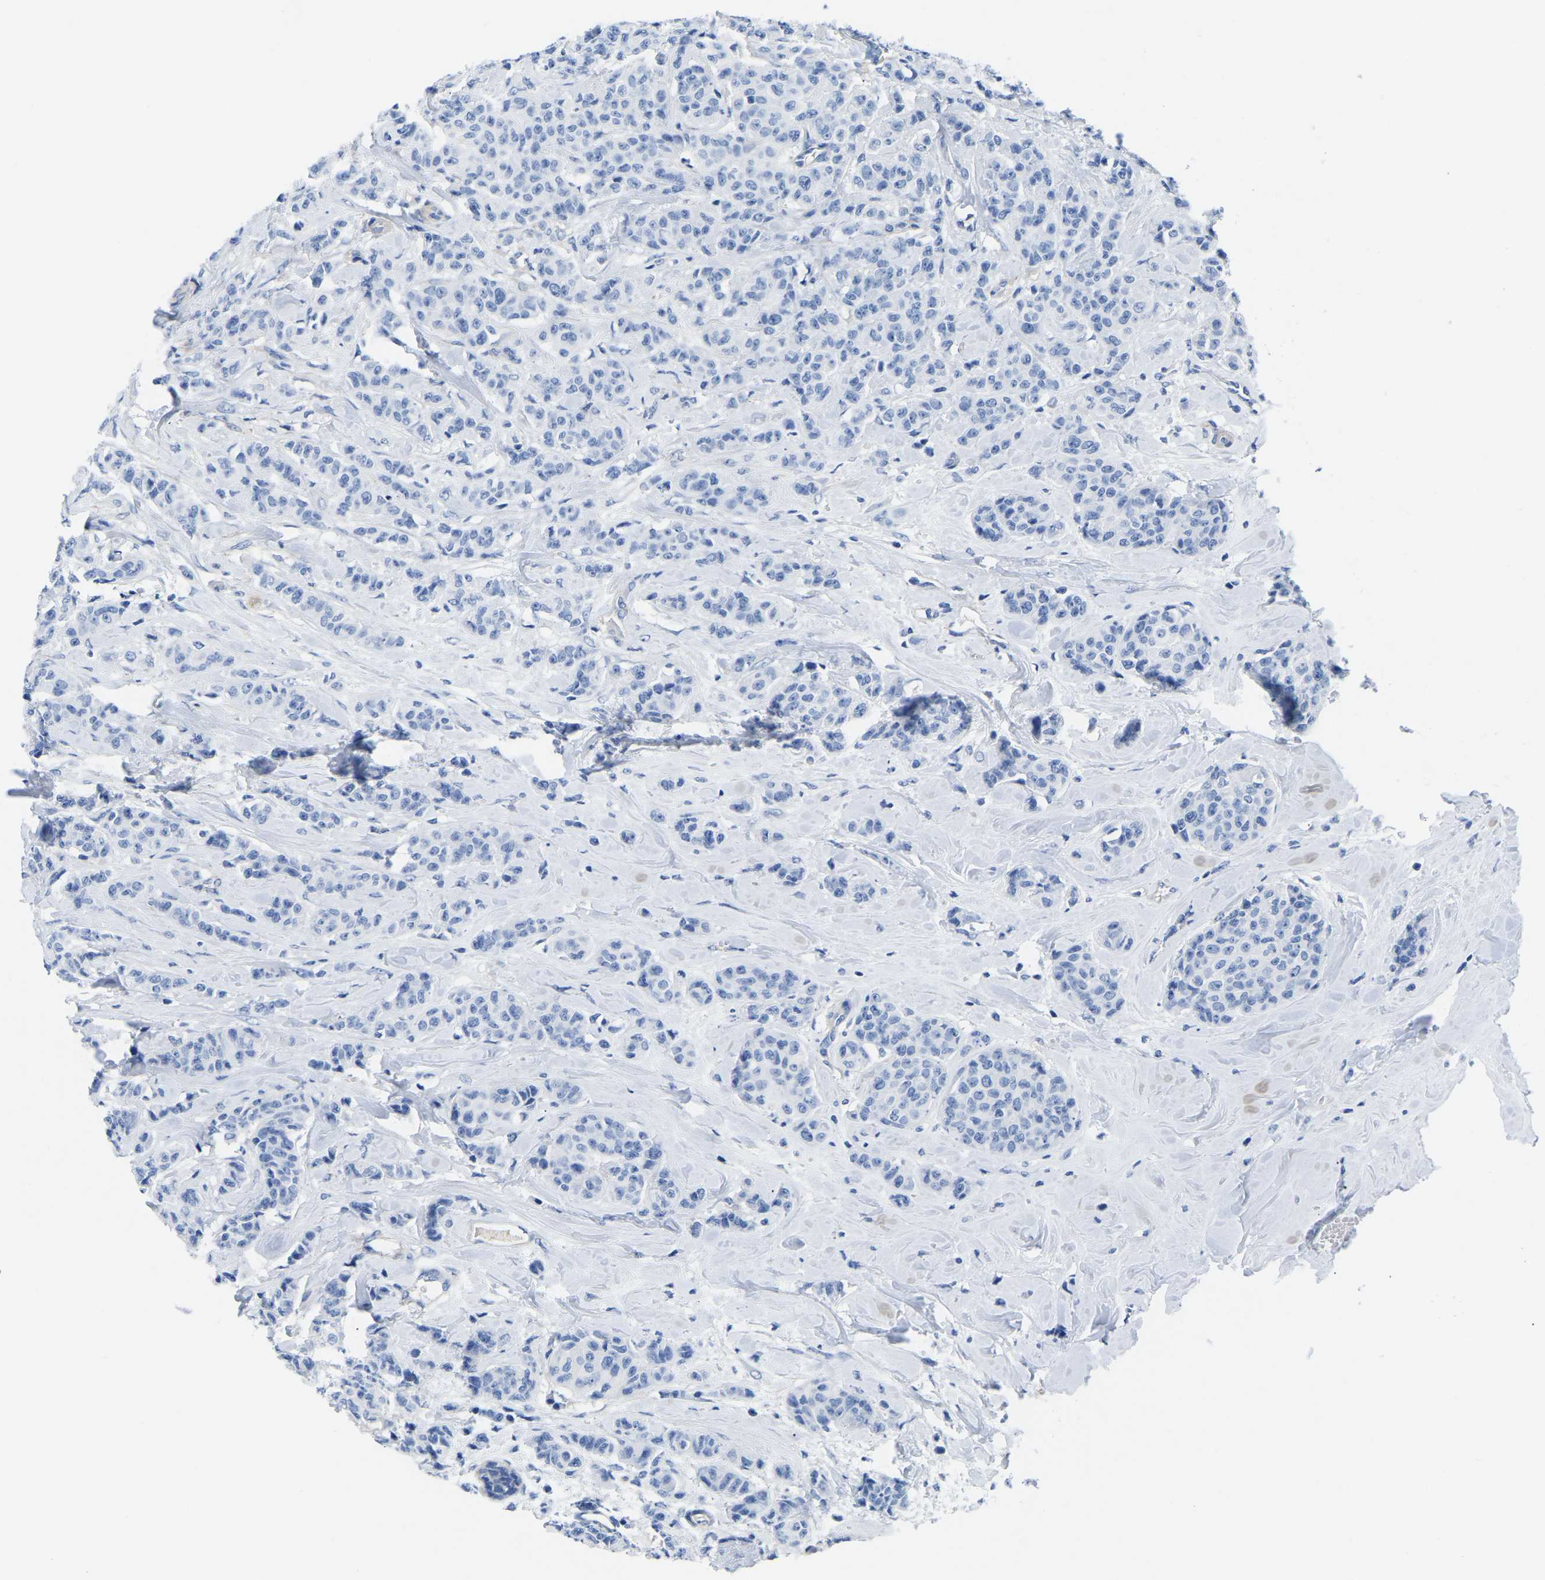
{"staining": {"intensity": "negative", "quantity": "none", "location": "none"}, "tissue": "breast cancer", "cell_type": "Tumor cells", "image_type": "cancer", "snomed": [{"axis": "morphology", "description": "Normal tissue, NOS"}, {"axis": "morphology", "description": "Duct carcinoma"}, {"axis": "topography", "description": "Breast"}], "caption": "High power microscopy image of an IHC image of intraductal carcinoma (breast), revealing no significant staining in tumor cells.", "gene": "UPK3A", "patient": {"sex": "female", "age": 40}}